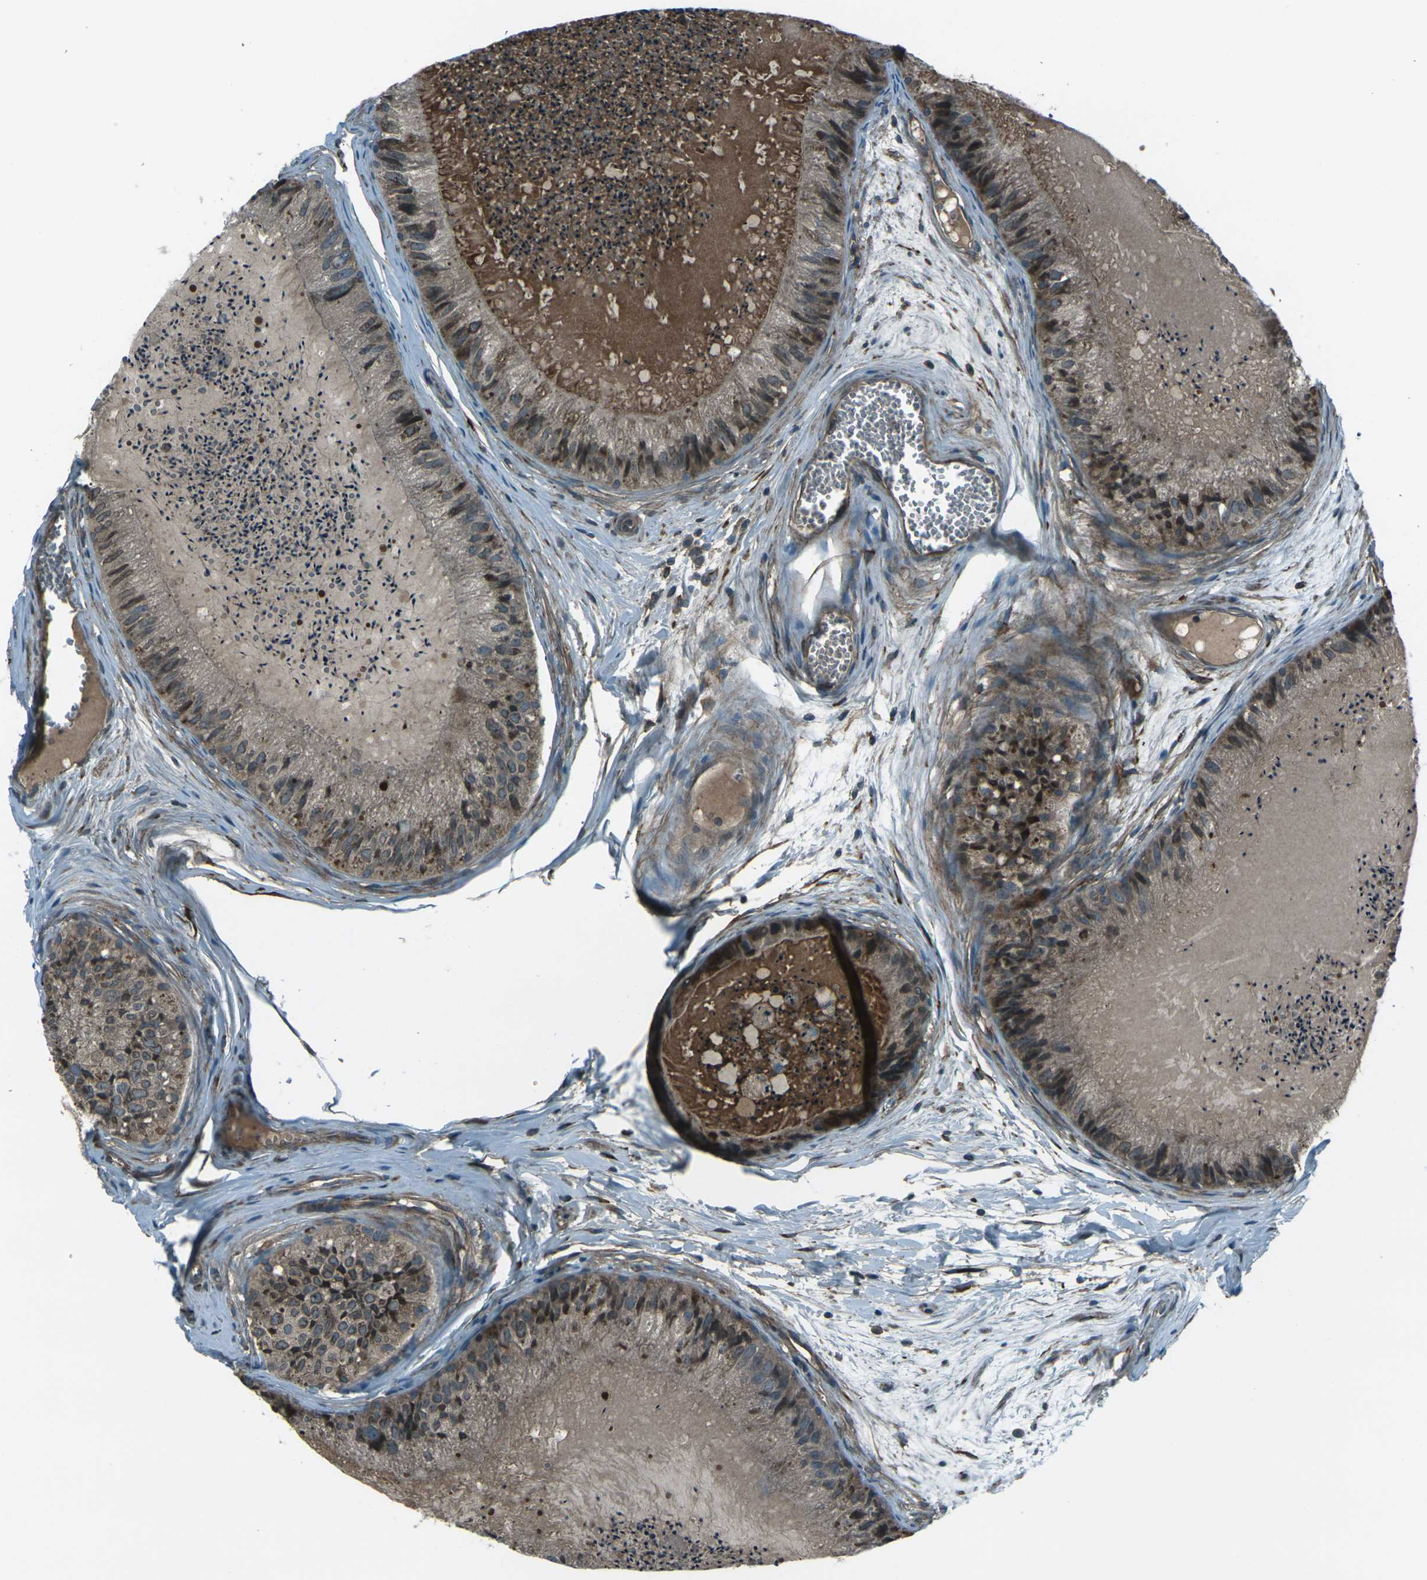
{"staining": {"intensity": "moderate", "quantity": ">75%", "location": "cytoplasmic/membranous,nuclear"}, "tissue": "epididymis", "cell_type": "Glandular cells", "image_type": "normal", "snomed": [{"axis": "morphology", "description": "Normal tissue, NOS"}, {"axis": "topography", "description": "Epididymis"}], "caption": "Immunohistochemistry (IHC) photomicrograph of benign human epididymis stained for a protein (brown), which demonstrates medium levels of moderate cytoplasmic/membranous,nuclear staining in approximately >75% of glandular cells.", "gene": "LSMEM1", "patient": {"sex": "male", "age": 31}}